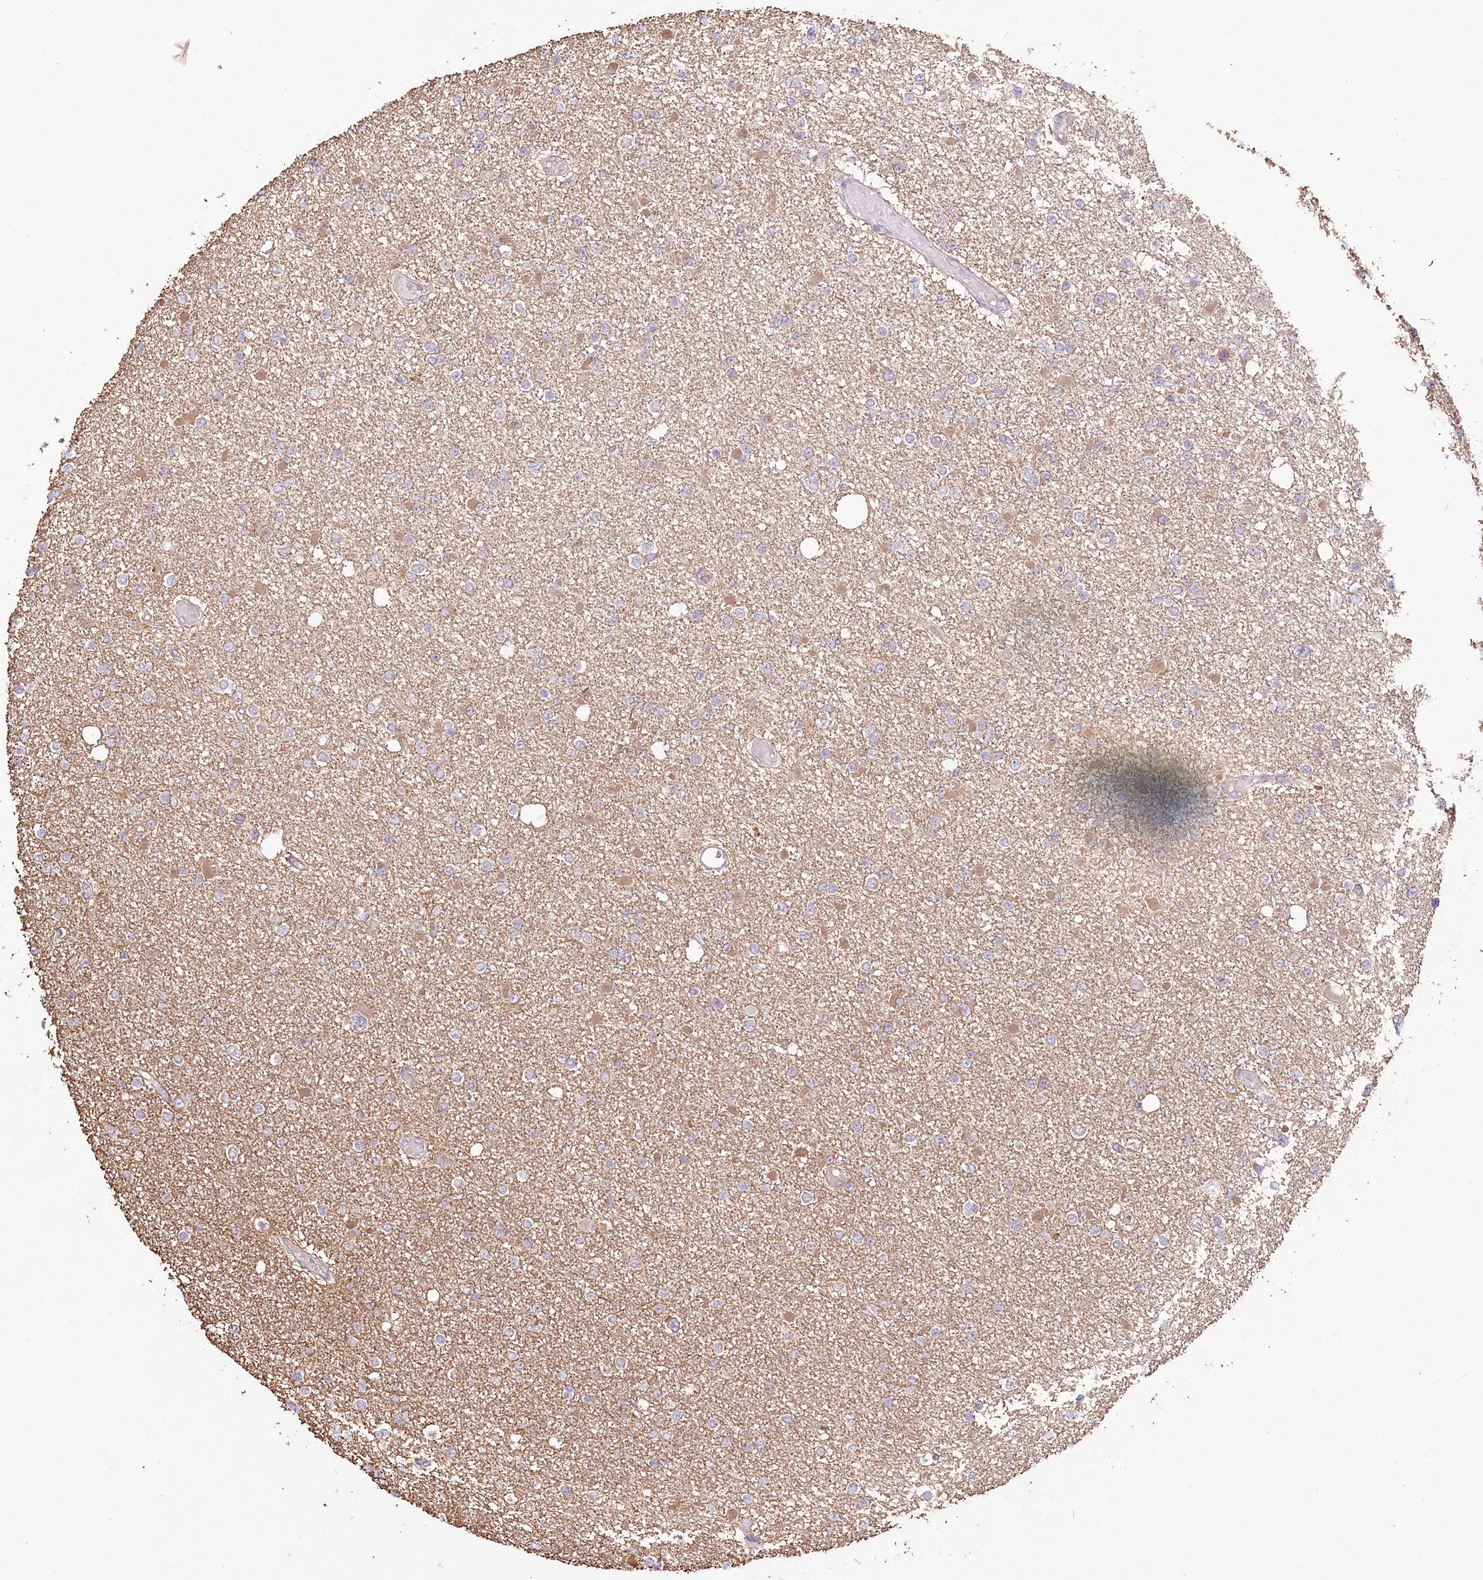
{"staining": {"intensity": "weak", "quantity": "<25%", "location": "cytoplasmic/membranous"}, "tissue": "glioma", "cell_type": "Tumor cells", "image_type": "cancer", "snomed": [{"axis": "morphology", "description": "Glioma, malignant, Low grade"}, {"axis": "topography", "description": "Brain"}], "caption": "This is an immunohistochemistry photomicrograph of human low-grade glioma (malignant). There is no staining in tumor cells.", "gene": "PYROXD1", "patient": {"sex": "female", "age": 22}}